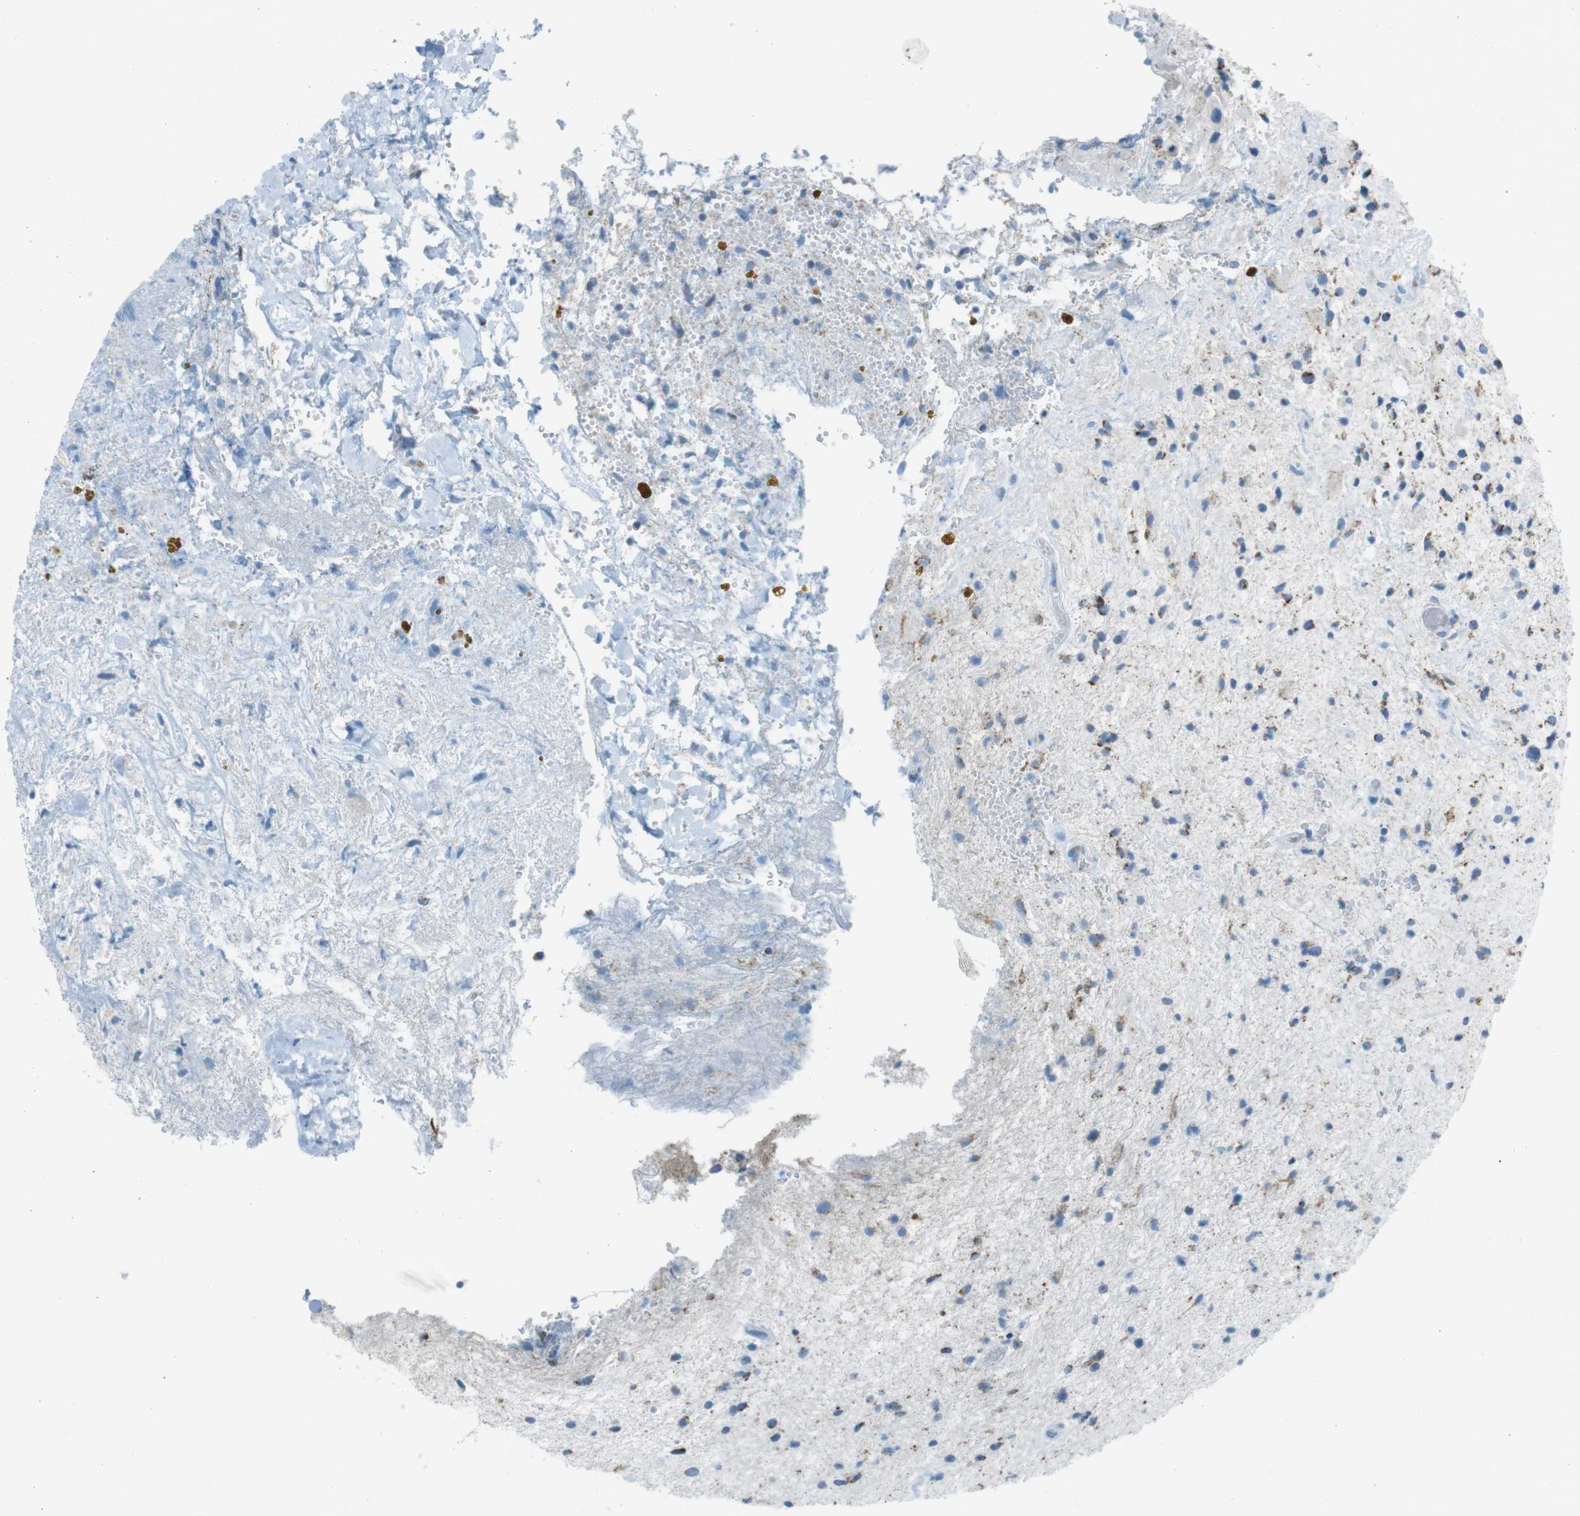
{"staining": {"intensity": "weak", "quantity": "25%-75%", "location": "cytoplasmic/membranous"}, "tissue": "glioma", "cell_type": "Tumor cells", "image_type": "cancer", "snomed": [{"axis": "morphology", "description": "Glioma, malignant, High grade"}, {"axis": "topography", "description": "Brain"}], "caption": "Immunohistochemical staining of human malignant glioma (high-grade) displays low levels of weak cytoplasmic/membranous positivity in approximately 25%-75% of tumor cells.", "gene": "DNAJA3", "patient": {"sex": "male", "age": 33}}